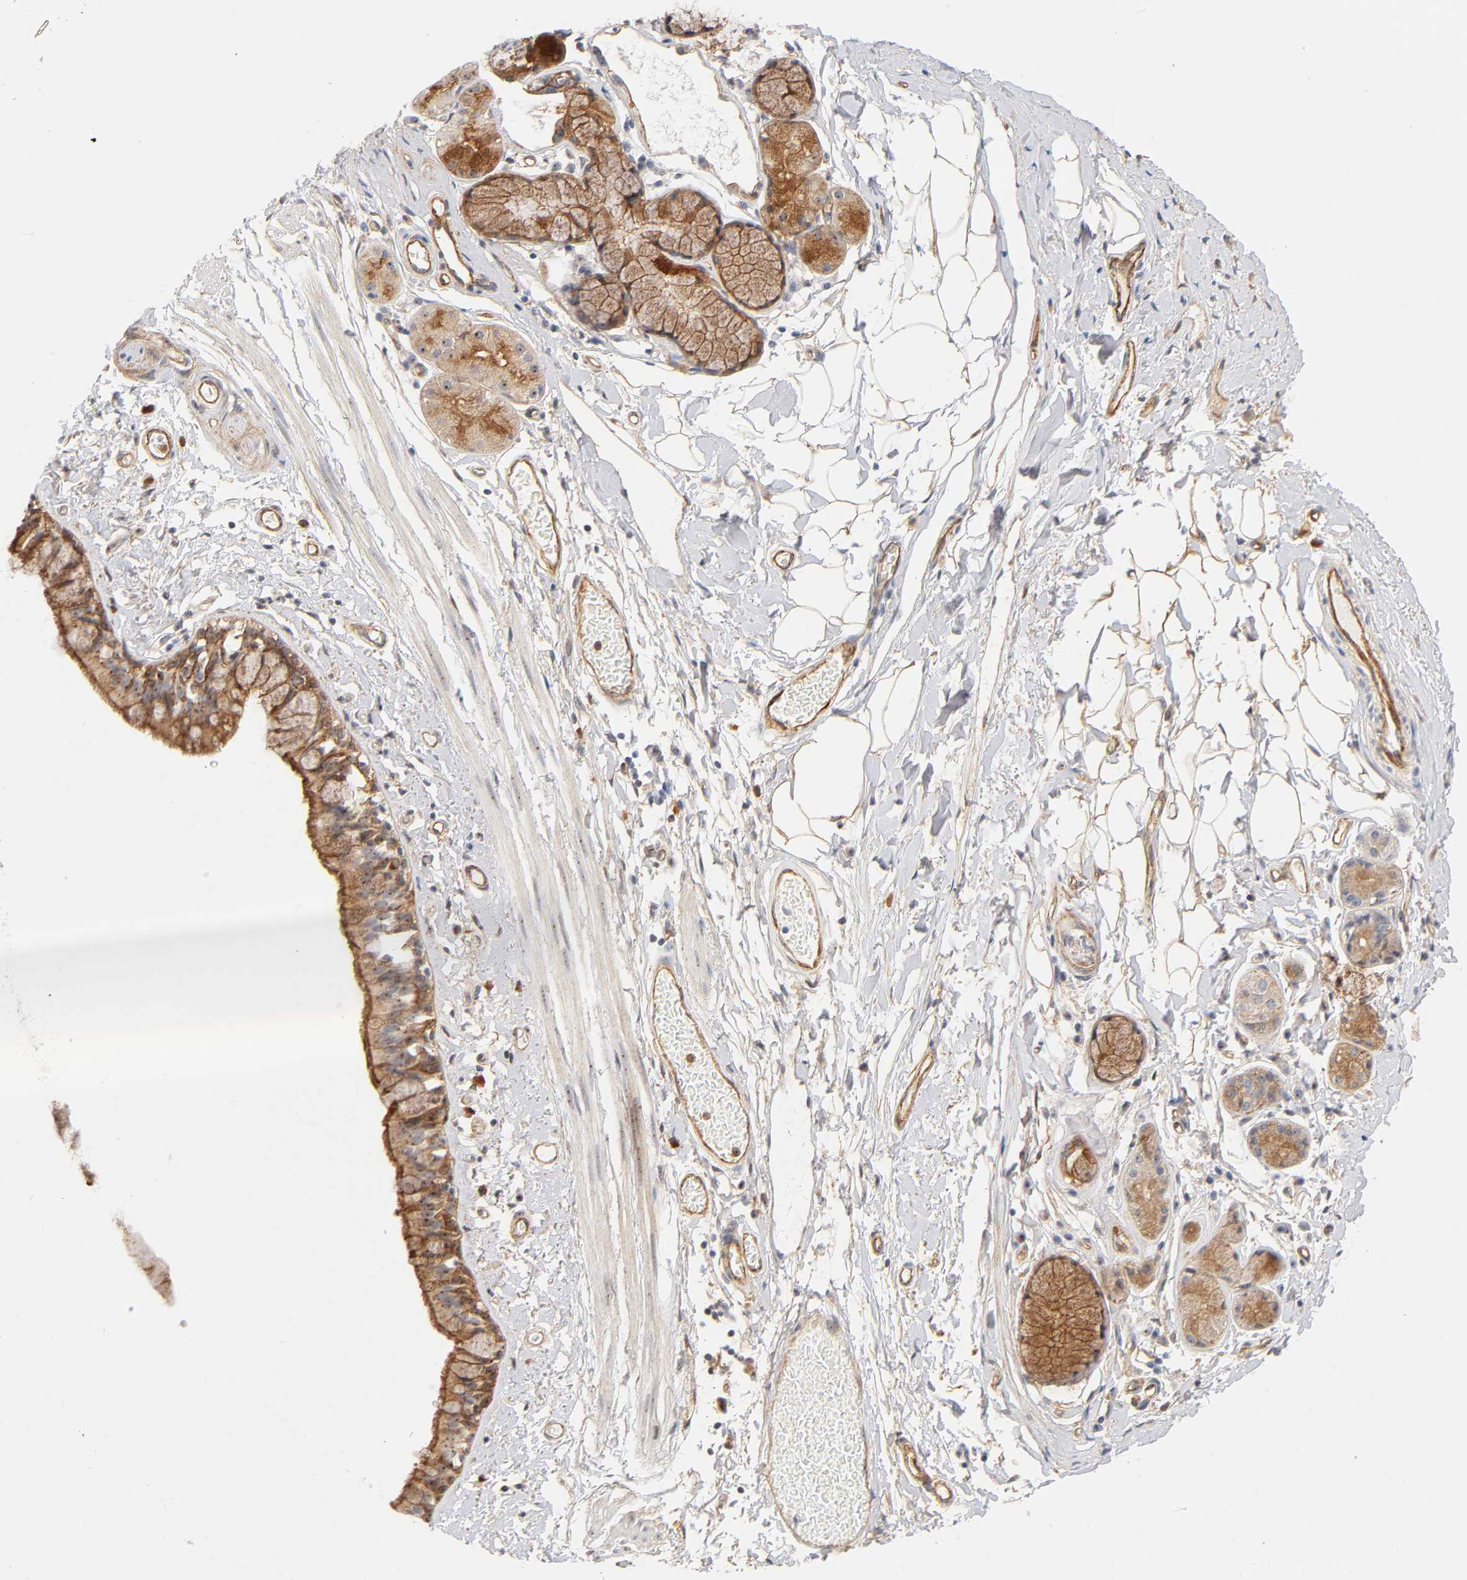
{"staining": {"intensity": "strong", "quantity": ">75%", "location": "cytoplasmic/membranous"}, "tissue": "bronchus", "cell_type": "Respiratory epithelial cells", "image_type": "normal", "snomed": [{"axis": "morphology", "description": "Normal tissue, NOS"}, {"axis": "topography", "description": "Lymph node of abdomen"}, {"axis": "topography", "description": "Lymph node of pelvis"}], "caption": "Respiratory epithelial cells demonstrate high levels of strong cytoplasmic/membranous positivity in approximately >75% of cells in unremarkable bronchus. (DAB = brown stain, brightfield microscopy at high magnification).", "gene": "PLD1", "patient": {"sex": "female", "age": 65}}